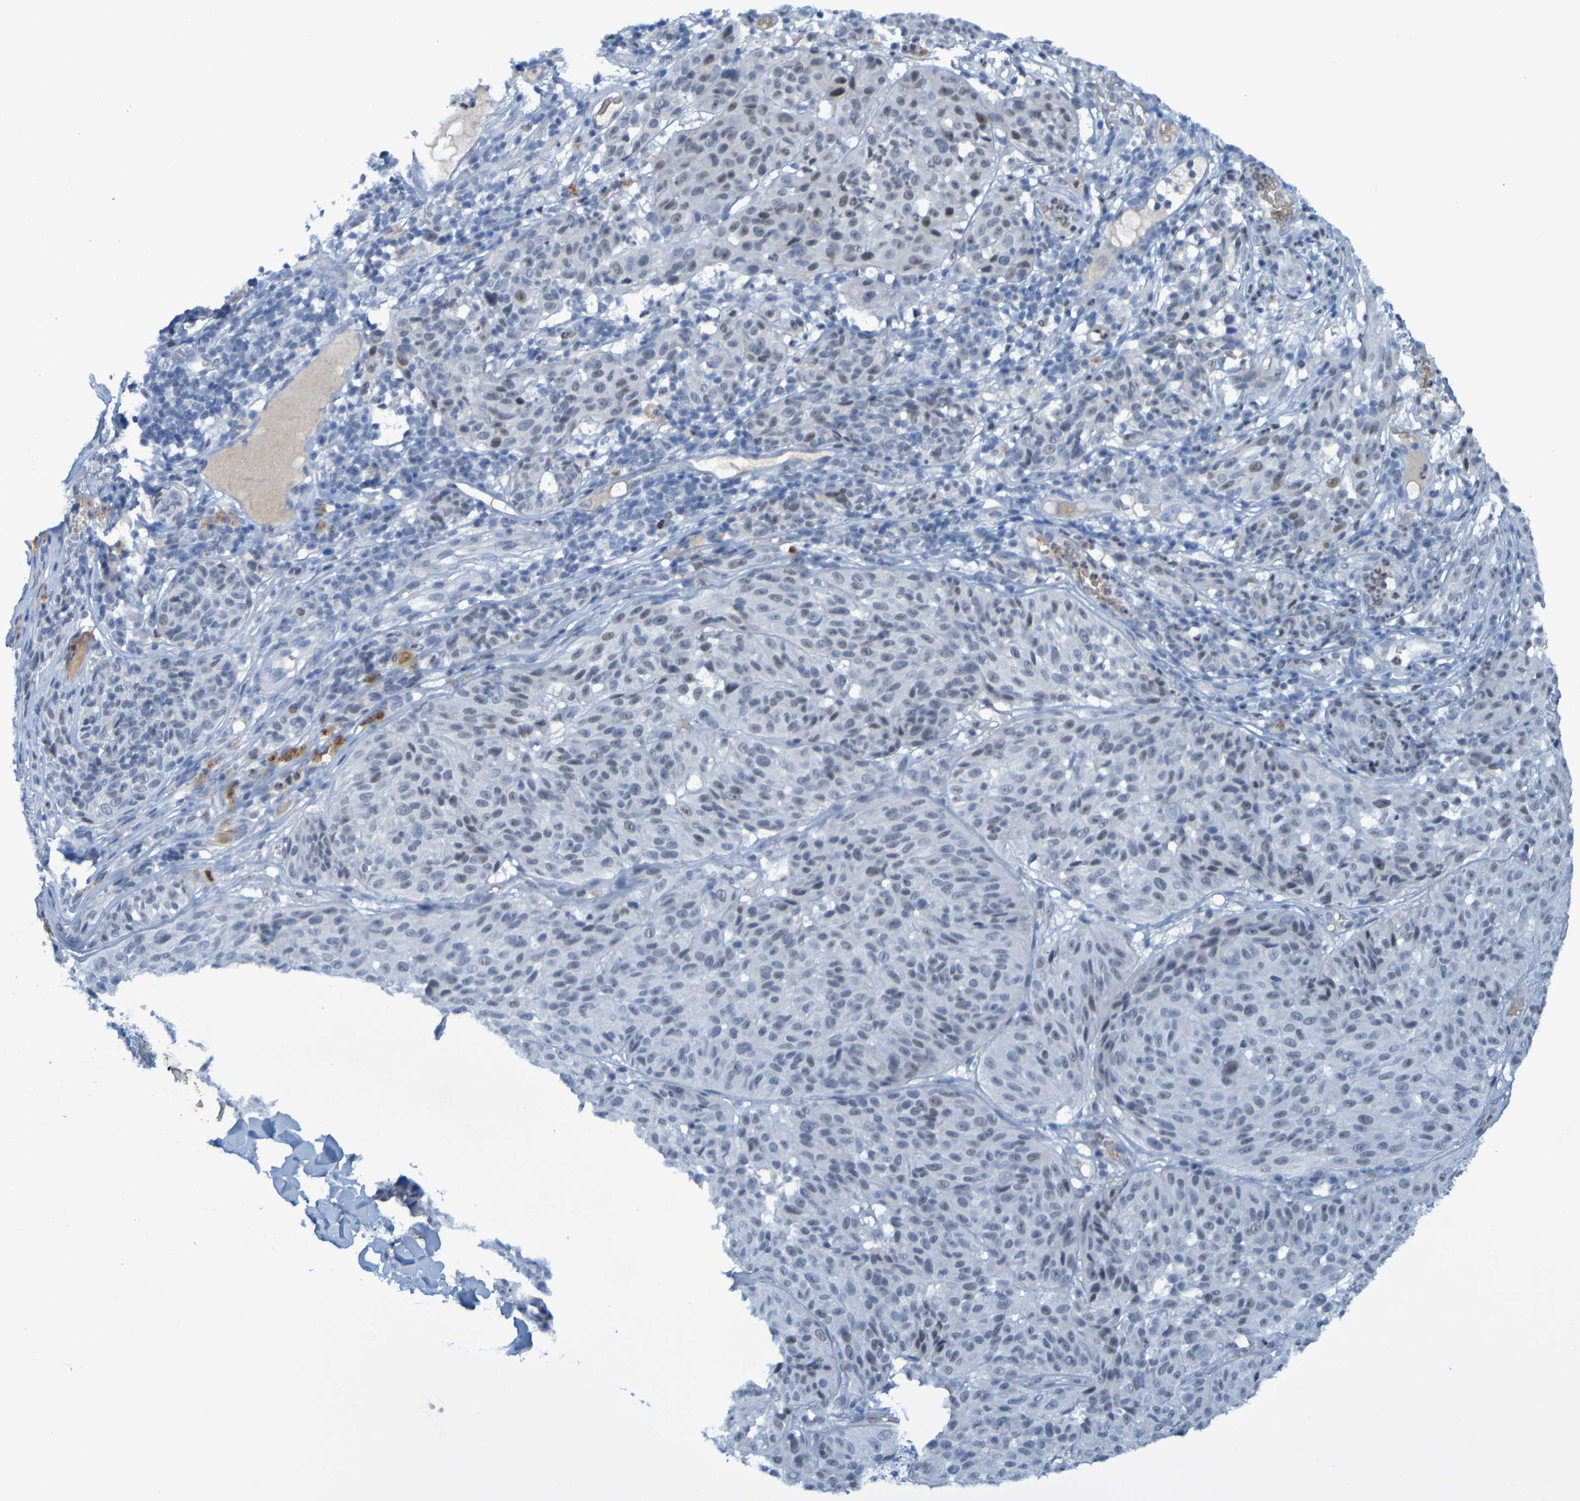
{"staining": {"intensity": "negative", "quantity": "none", "location": "none"}, "tissue": "melanoma", "cell_type": "Tumor cells", "image_type": "cancer", "snomed": [{"axis": "morphology", "description": "Malignant melanoma, NOS"}, {"axis": "topography", "description": "Skin"}], "caption": "Tumor cells are negative for protein expression in human melanoma.", "gene": "USP36", "patient": {"sex": "female", "age": 46}}